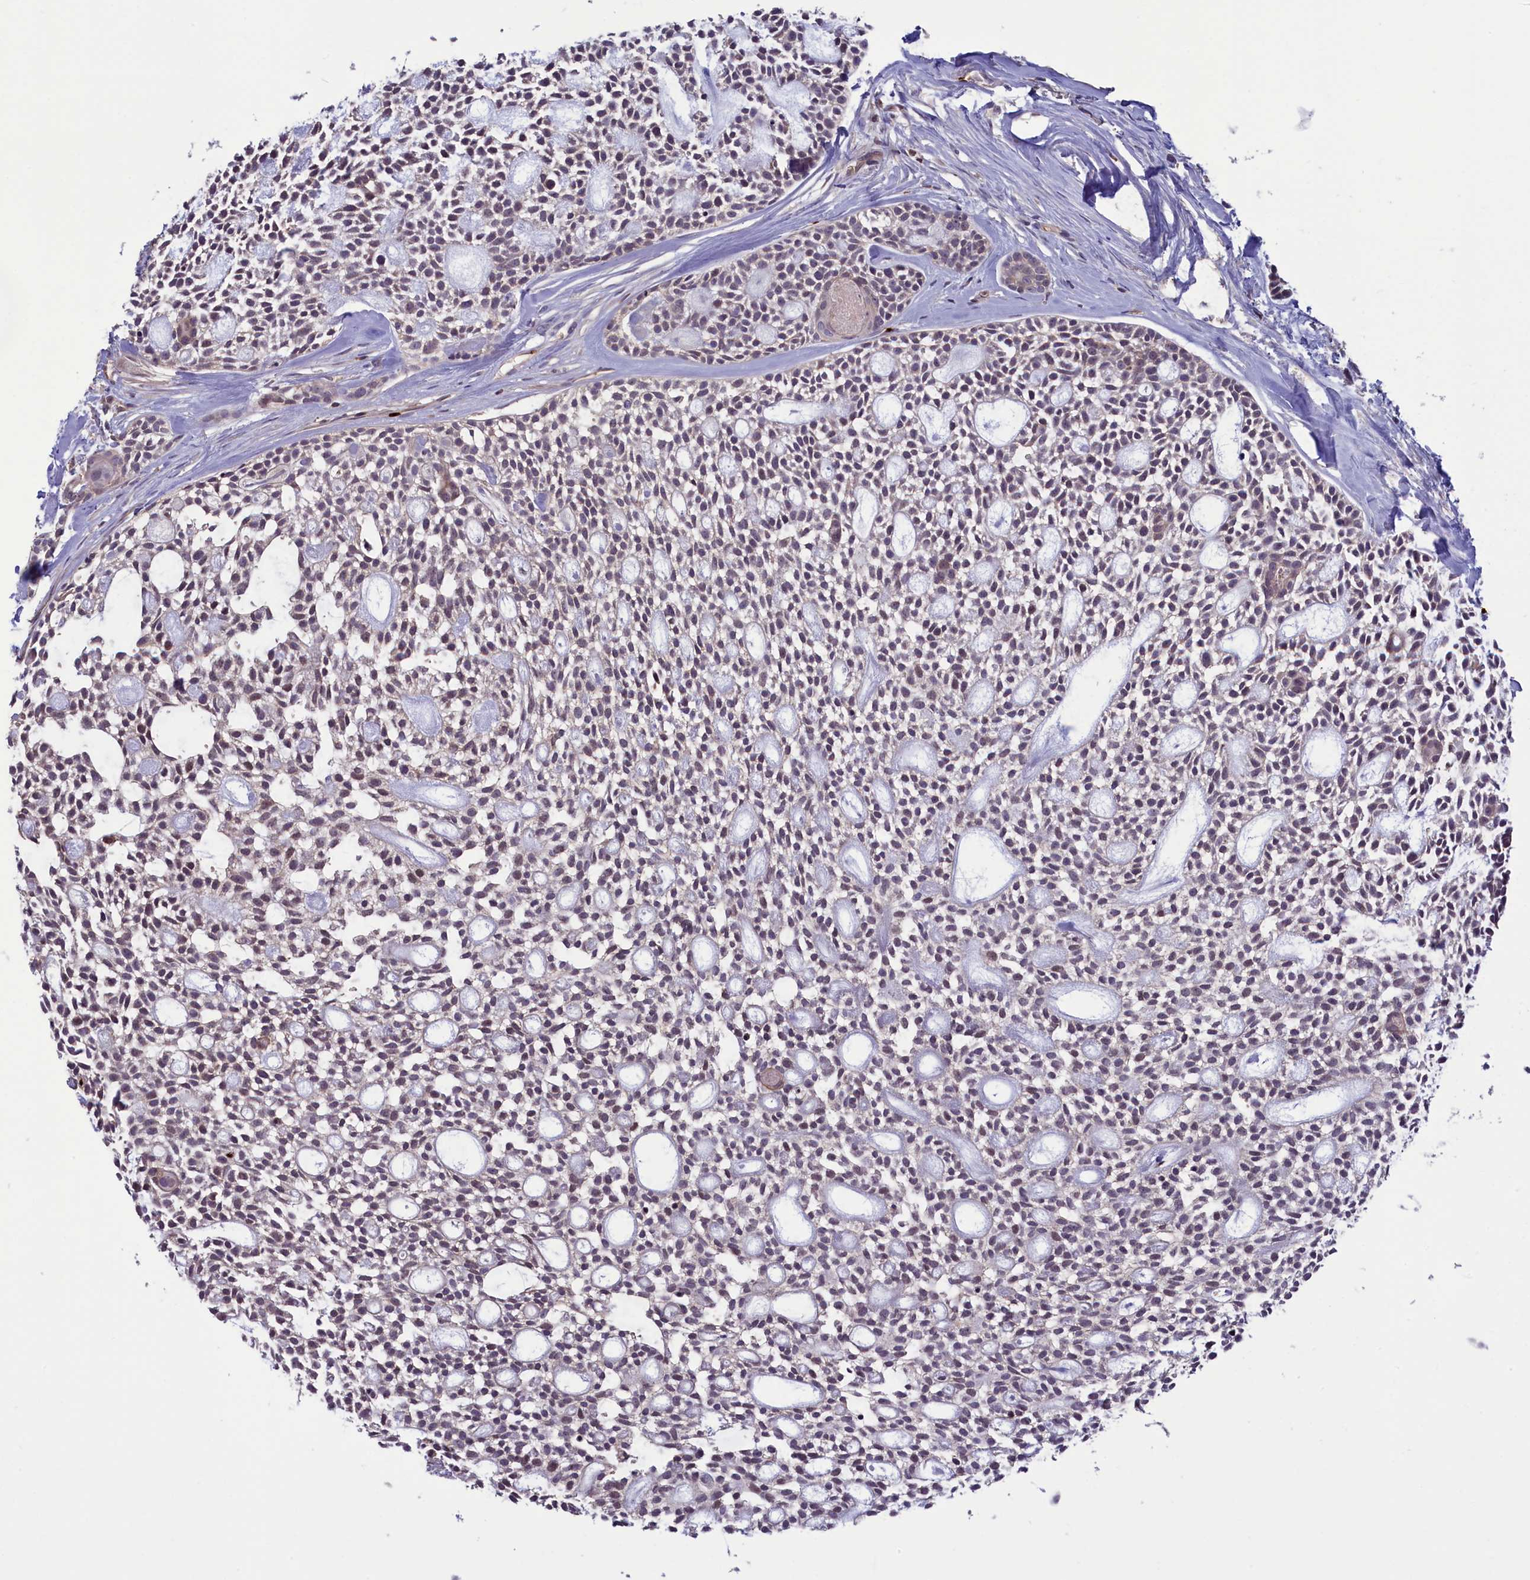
{"staining": {"intensity": "weak", "quantity": "<25%", "location": "cytoplasmic/membranous"}, "tissue": "head and neck cancer", "cell_type": "Tumor cells", "image_type": "cancer", "snomed": [{"axis": "morphology", "description": "Adenocarcinoma, NOS"}, {"axis": "topography", "description": "Subcutis"}, {"axis": "topography", "description": "Head-Neck"}], "caption": "DAB immunohistochemical staining of human head and neck cancer (adenocarcinoma) reveals no significant positivity in tumor cells.", "gene": "HEATR3", "patient": {"sex": "female", "age": 73}}